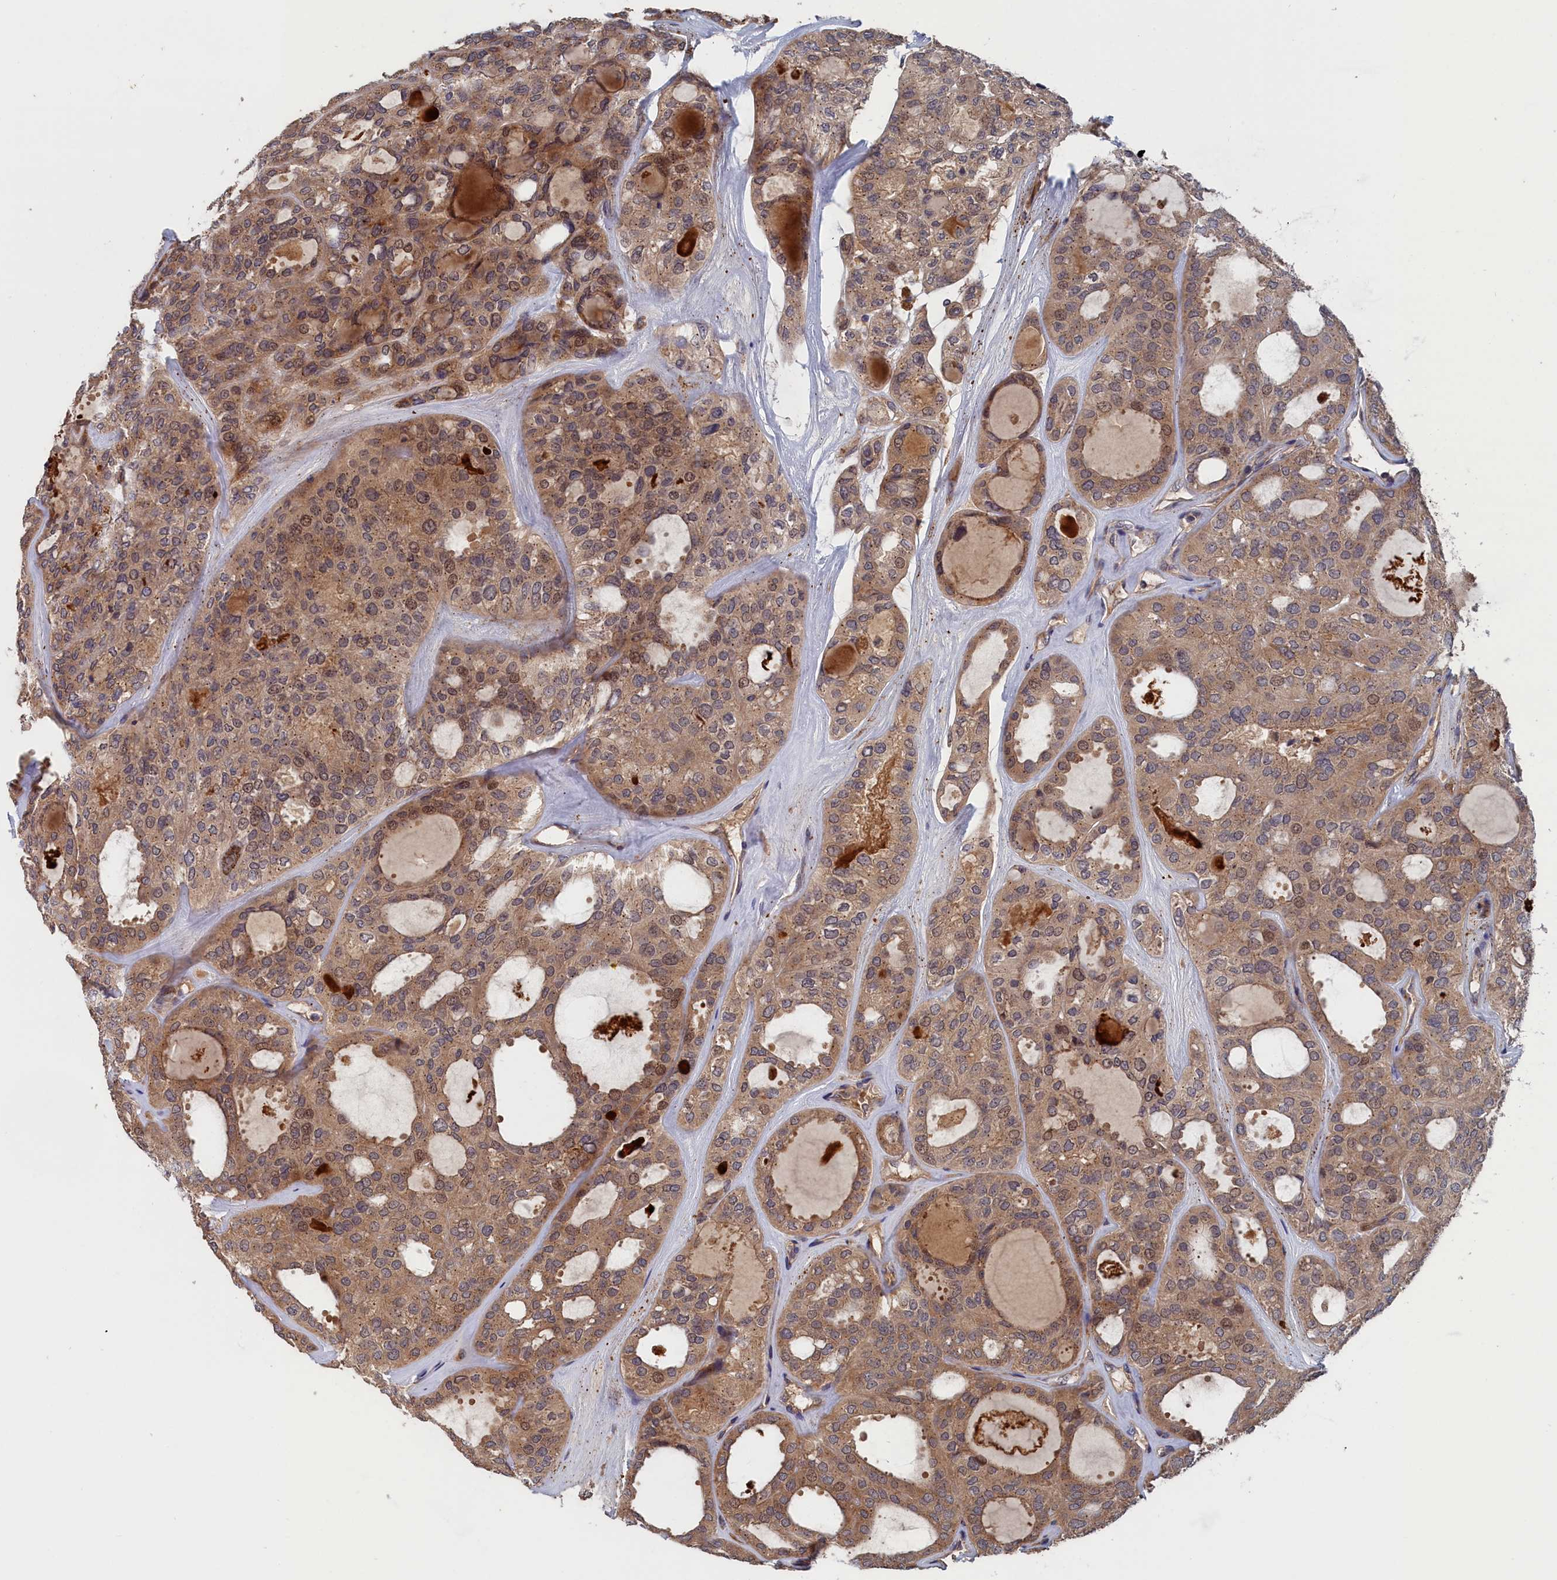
{"staining": {"intensity": "weak", "quantity": ">75%", "location": "cytoplasmic/membranous,nuclear"}, "tissue": "thyroid cancer", "cell_type": "Tumor cells", "image_type": "cancer", "snomed": [{"axis": "morphology", "description": "Follicular adenoma carcinoma, NOS"}, {"axis": "topography", "description": "Thyroid gland"}], "caption": "Protein expression by immunohistochemistry reveals weak cytoplasmic/membranous and nuclear staining in approximately >75% of tumor cells in follicular adenoma carcinoma (thyroid).", "gene": "TRAPPC2L", "patient": {"sex": "male", "age": 75}}